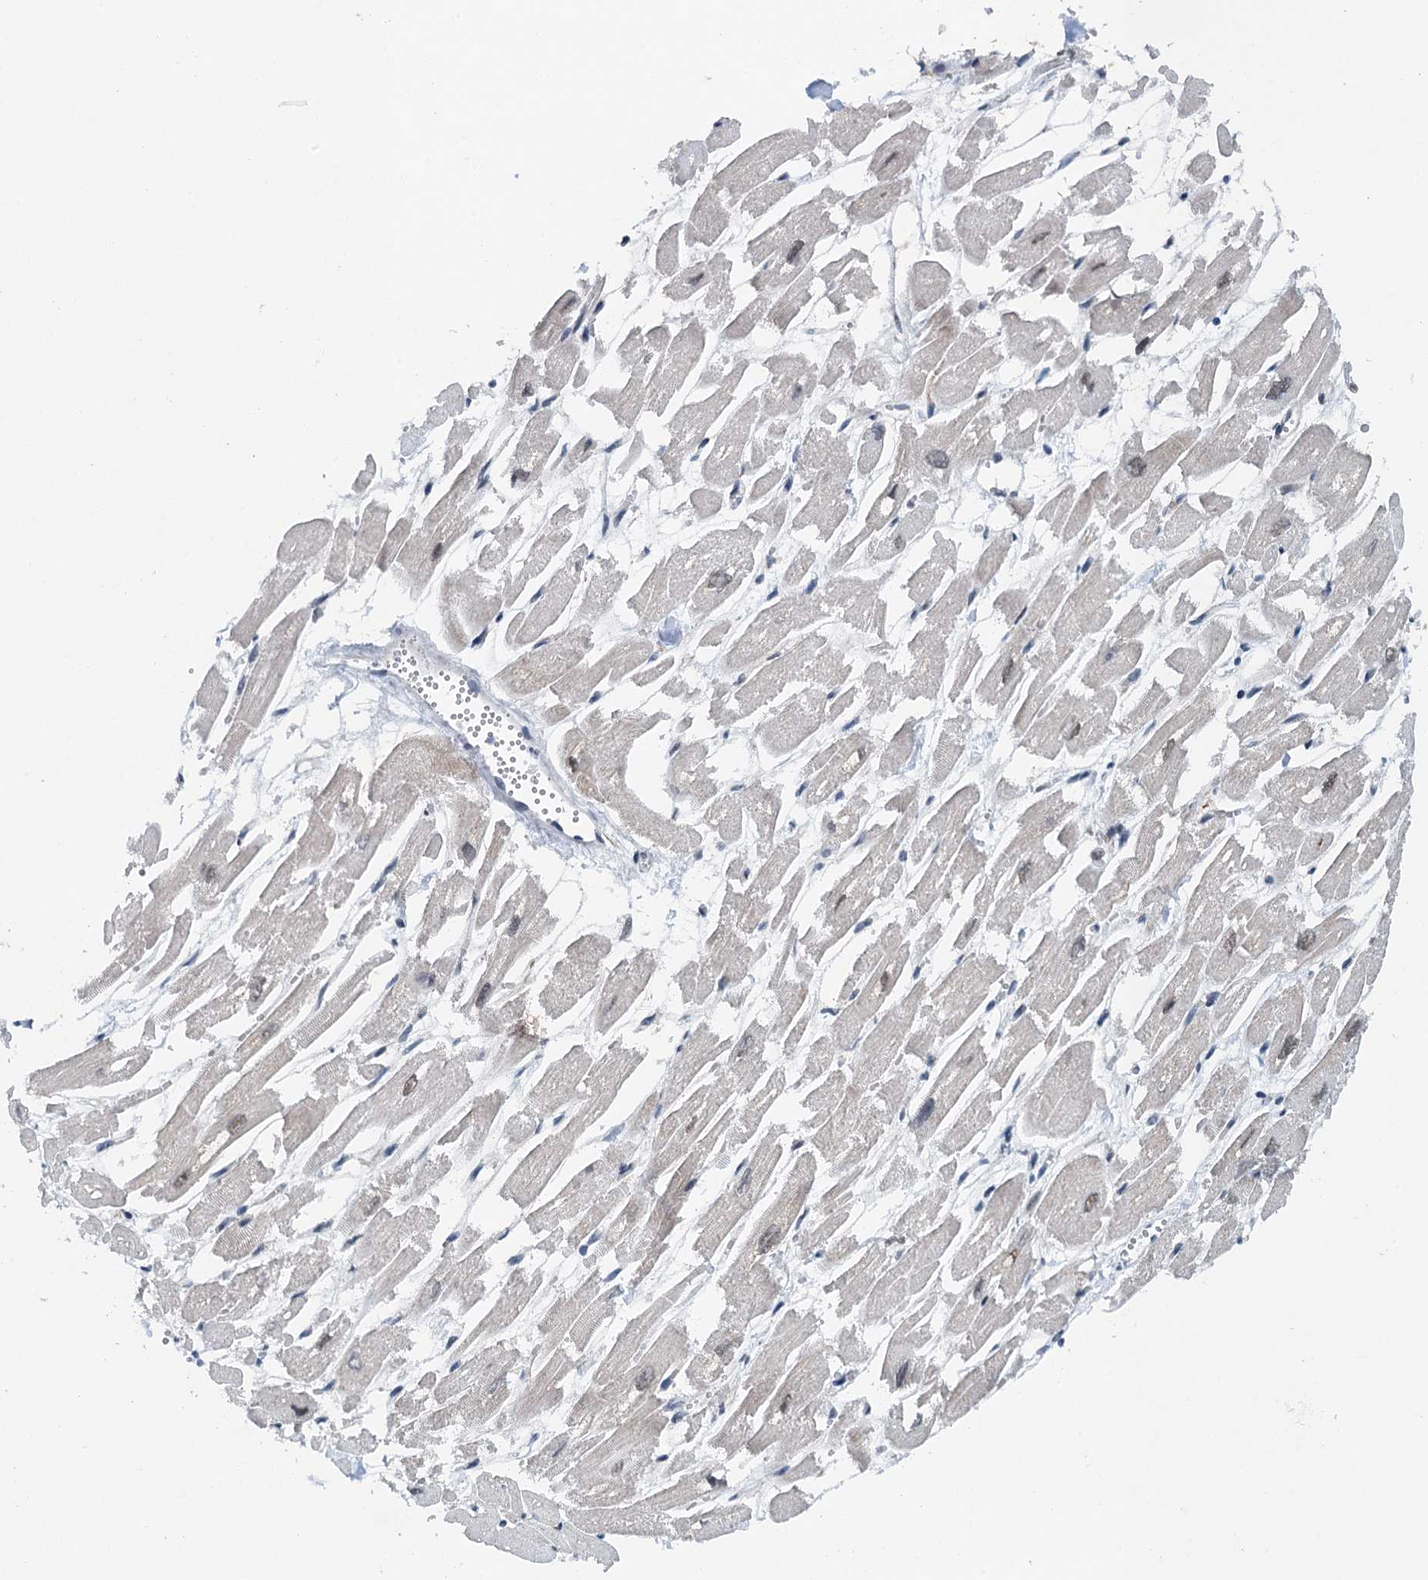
{"staining": {"intensity": "negative", "quantity": "none", "location": "none"}, "tissue": "heart muscle", "cell_type": "Cardiomyocytes", "image_type": "normal", "snomed": [{"axis": "morphology", "description": "Normal tissue, NOS"}, {"axis": "topography", "description": "Heart"}], "caption": "Immunohistochemistry (IHC) micrograph of unremarkable heart muscle stained for a protein (brown), which exhibits no staining in cardiomyocytes.", "gene": "MTA3", "patient": {"sex": "male", "age": 54}}